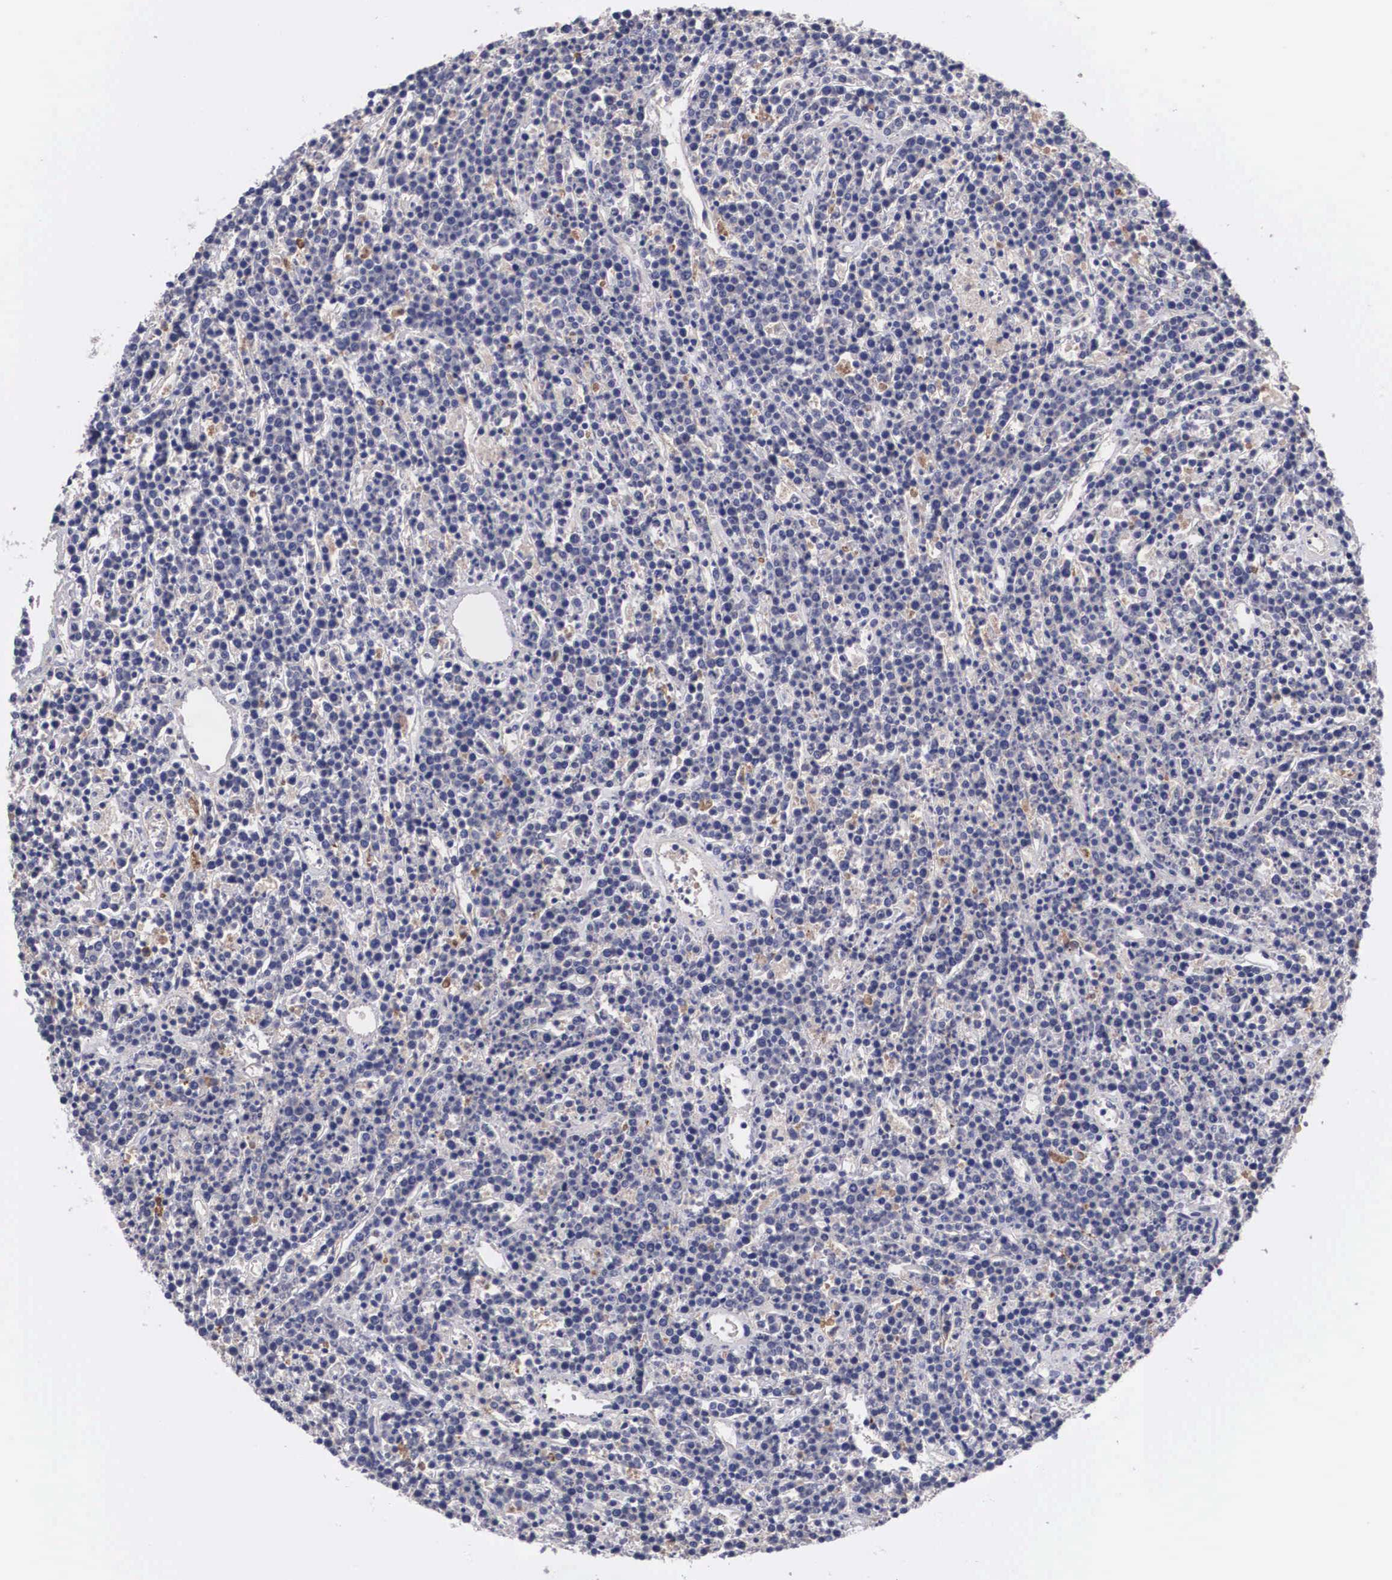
{"staining": {"intensity": "weak", "quantity": "<25%", "location": "cytoplasmic/membranous"}, "tissue": "lymphoma", "cell_type": "Tumor cells", "image_type": "cancer", "snomed": [{"axis": "morphology", "description": "Malignant lymphoma, non-Hodgkin's type, High grade"}, {"axis": "topography", "description": "Ovary"}], "caption": "An image of human lymphoma is negative for staining in tumor cells.", "gene": "ABHD4", "patient": {"sex": "female", "age": 56}}